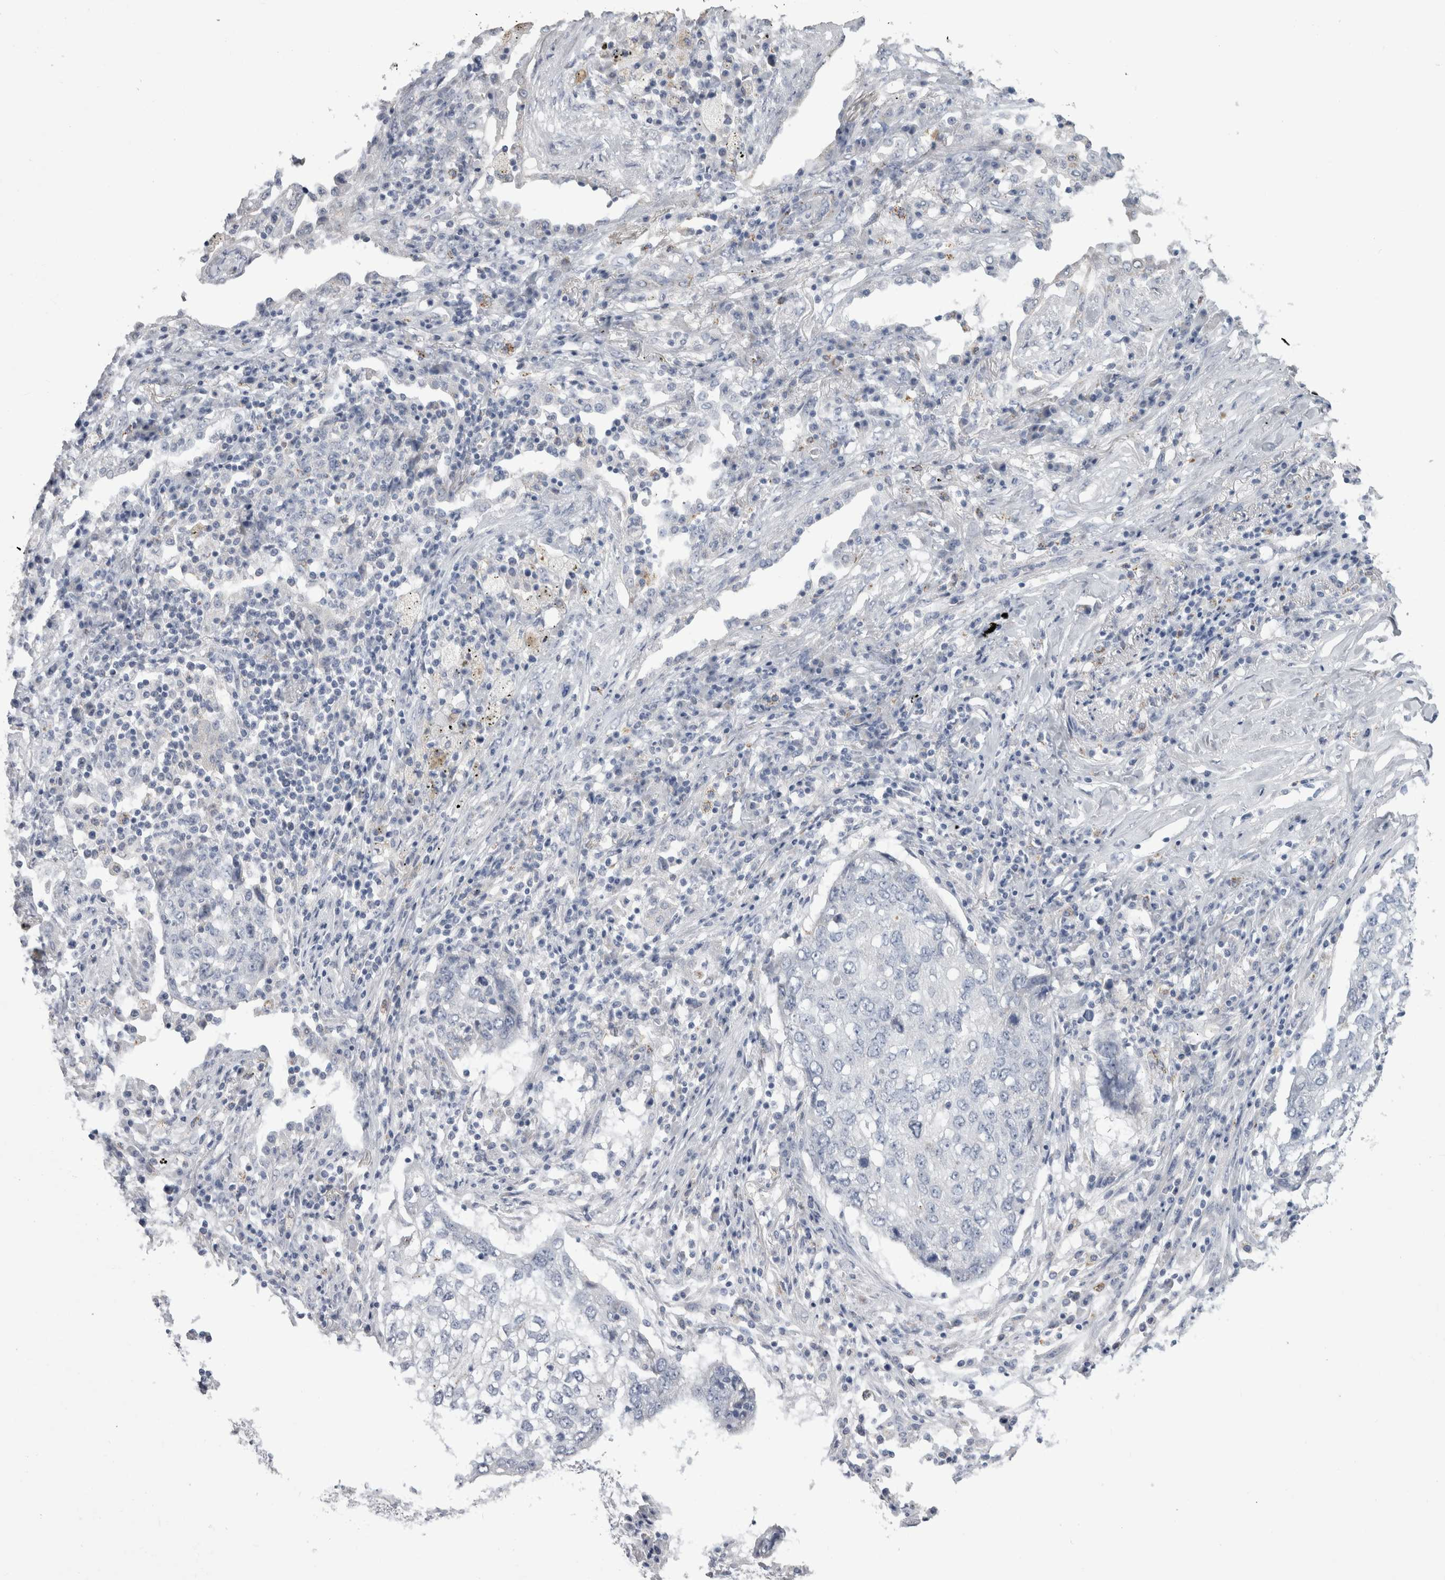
{"staining": {"intensity": "negative", "quantity": "none", "location": "none"}, "tissue": "lung cancer", "cell_type": "Tumor cells", "image_type": "cancer", "snomed": [{"axis": "morphology", "description": "Squamous cell carcinoma, NOS"}, {"axis": "topography", "description": "Lung"}], "caption": "A high-resolution micrograph shows IHC staining of lung squamous cell carcinoma, which demonstrates no significant positivity in tumor cells.", "gene": "GATM", "patient": {"sex": "female", "age": 63}}